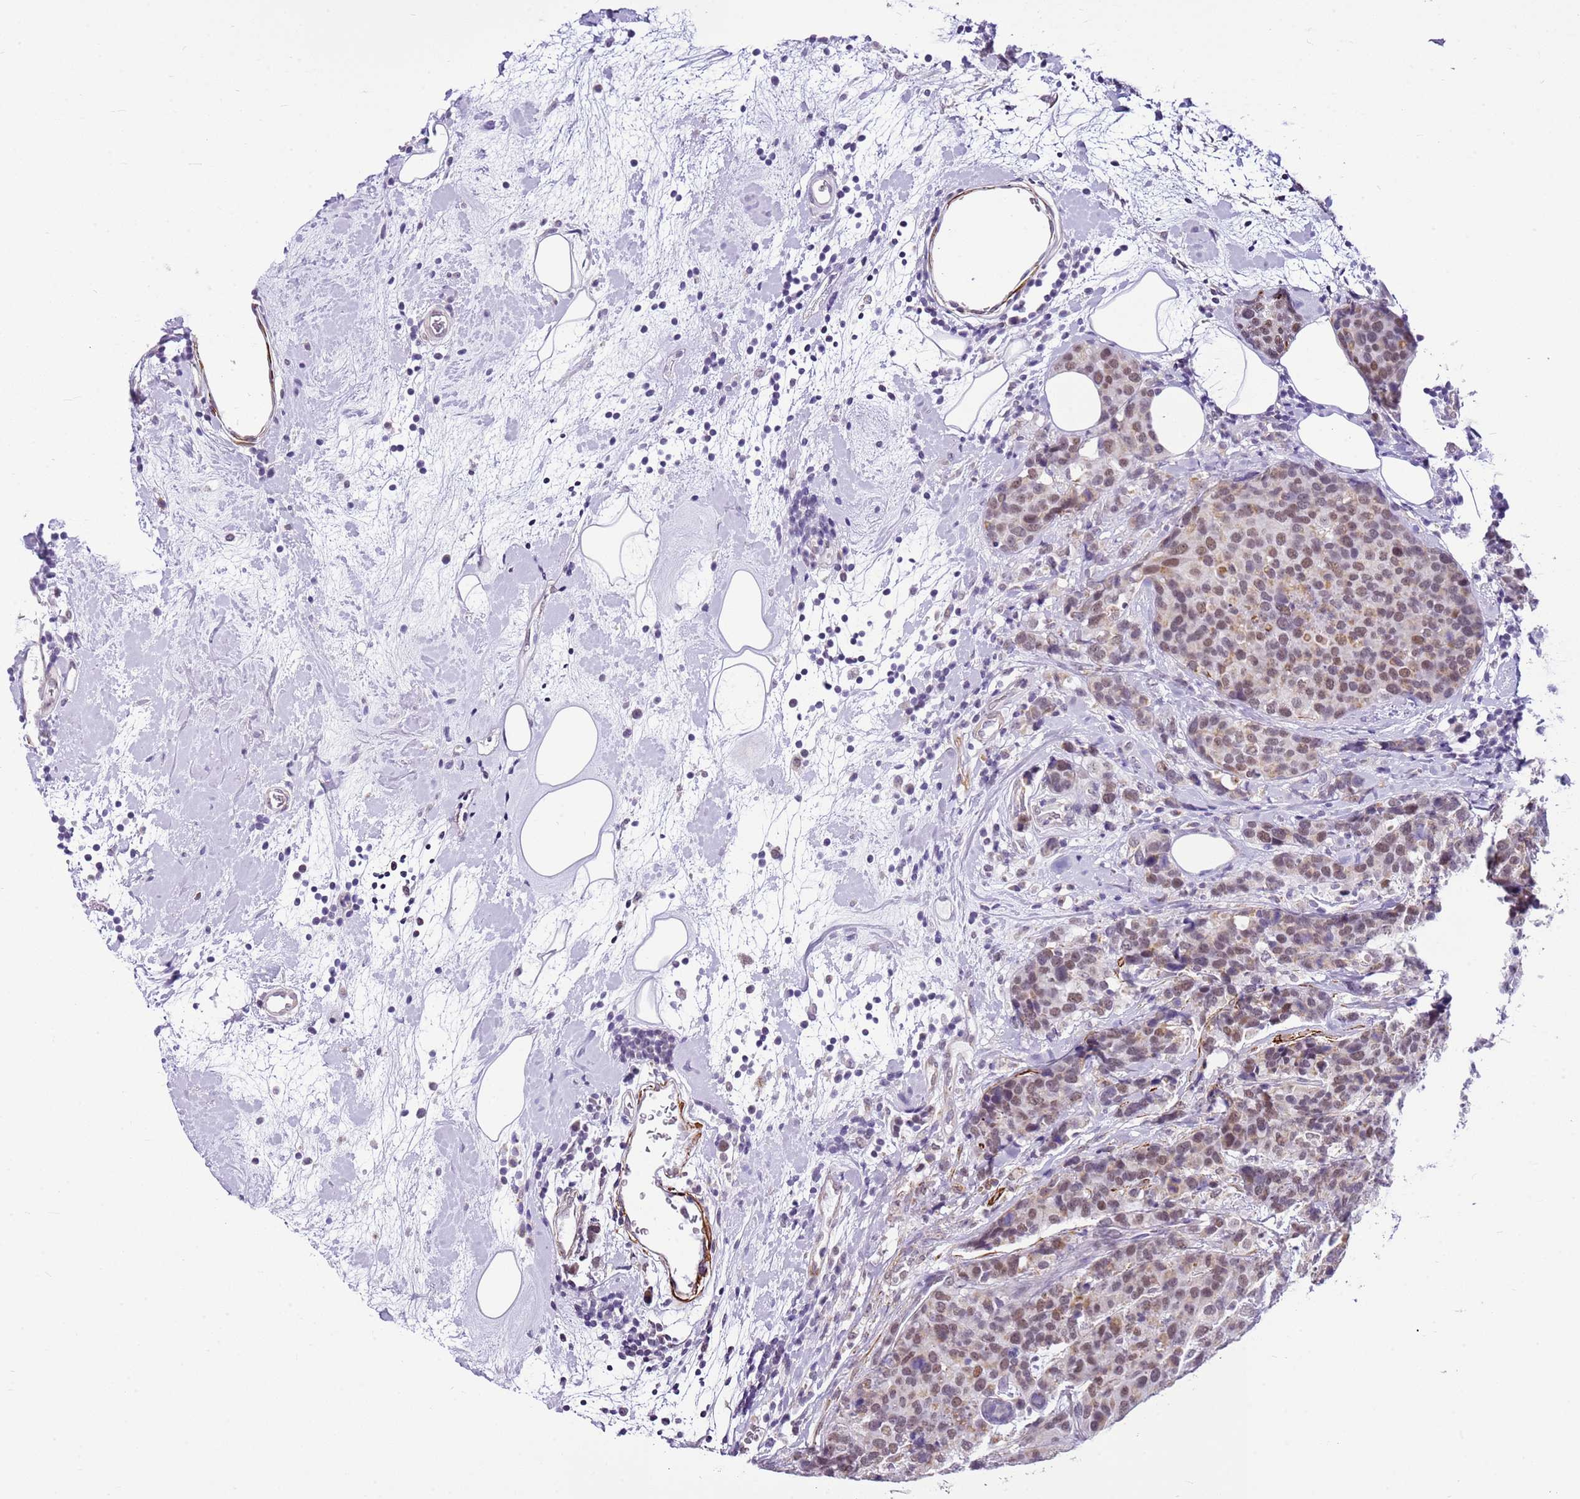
{"staining": {"intensity": "weak", "quantity": ">75%", "location": "cytoplasmic/membranous,nuclear"}, "tissue": "breast cancer", "cell_type": "Tumor cells", "image_type": "cancer", "snomed": [{"axis": "morphology", "description": "Lobular carcinoma"}, {"axis": "topography", "description": "Breast"}], "caption": "Breast cancer stained with DAB (3,3'-diaminobenzidine) immunohistochemistry (IHC) shows low levels of weak cytoplasmic/membranous and nuclear staining in approximately >75% of tumor cells.", "gene": "SMIM4", "patient": {"sex": "female", "age": 59}}